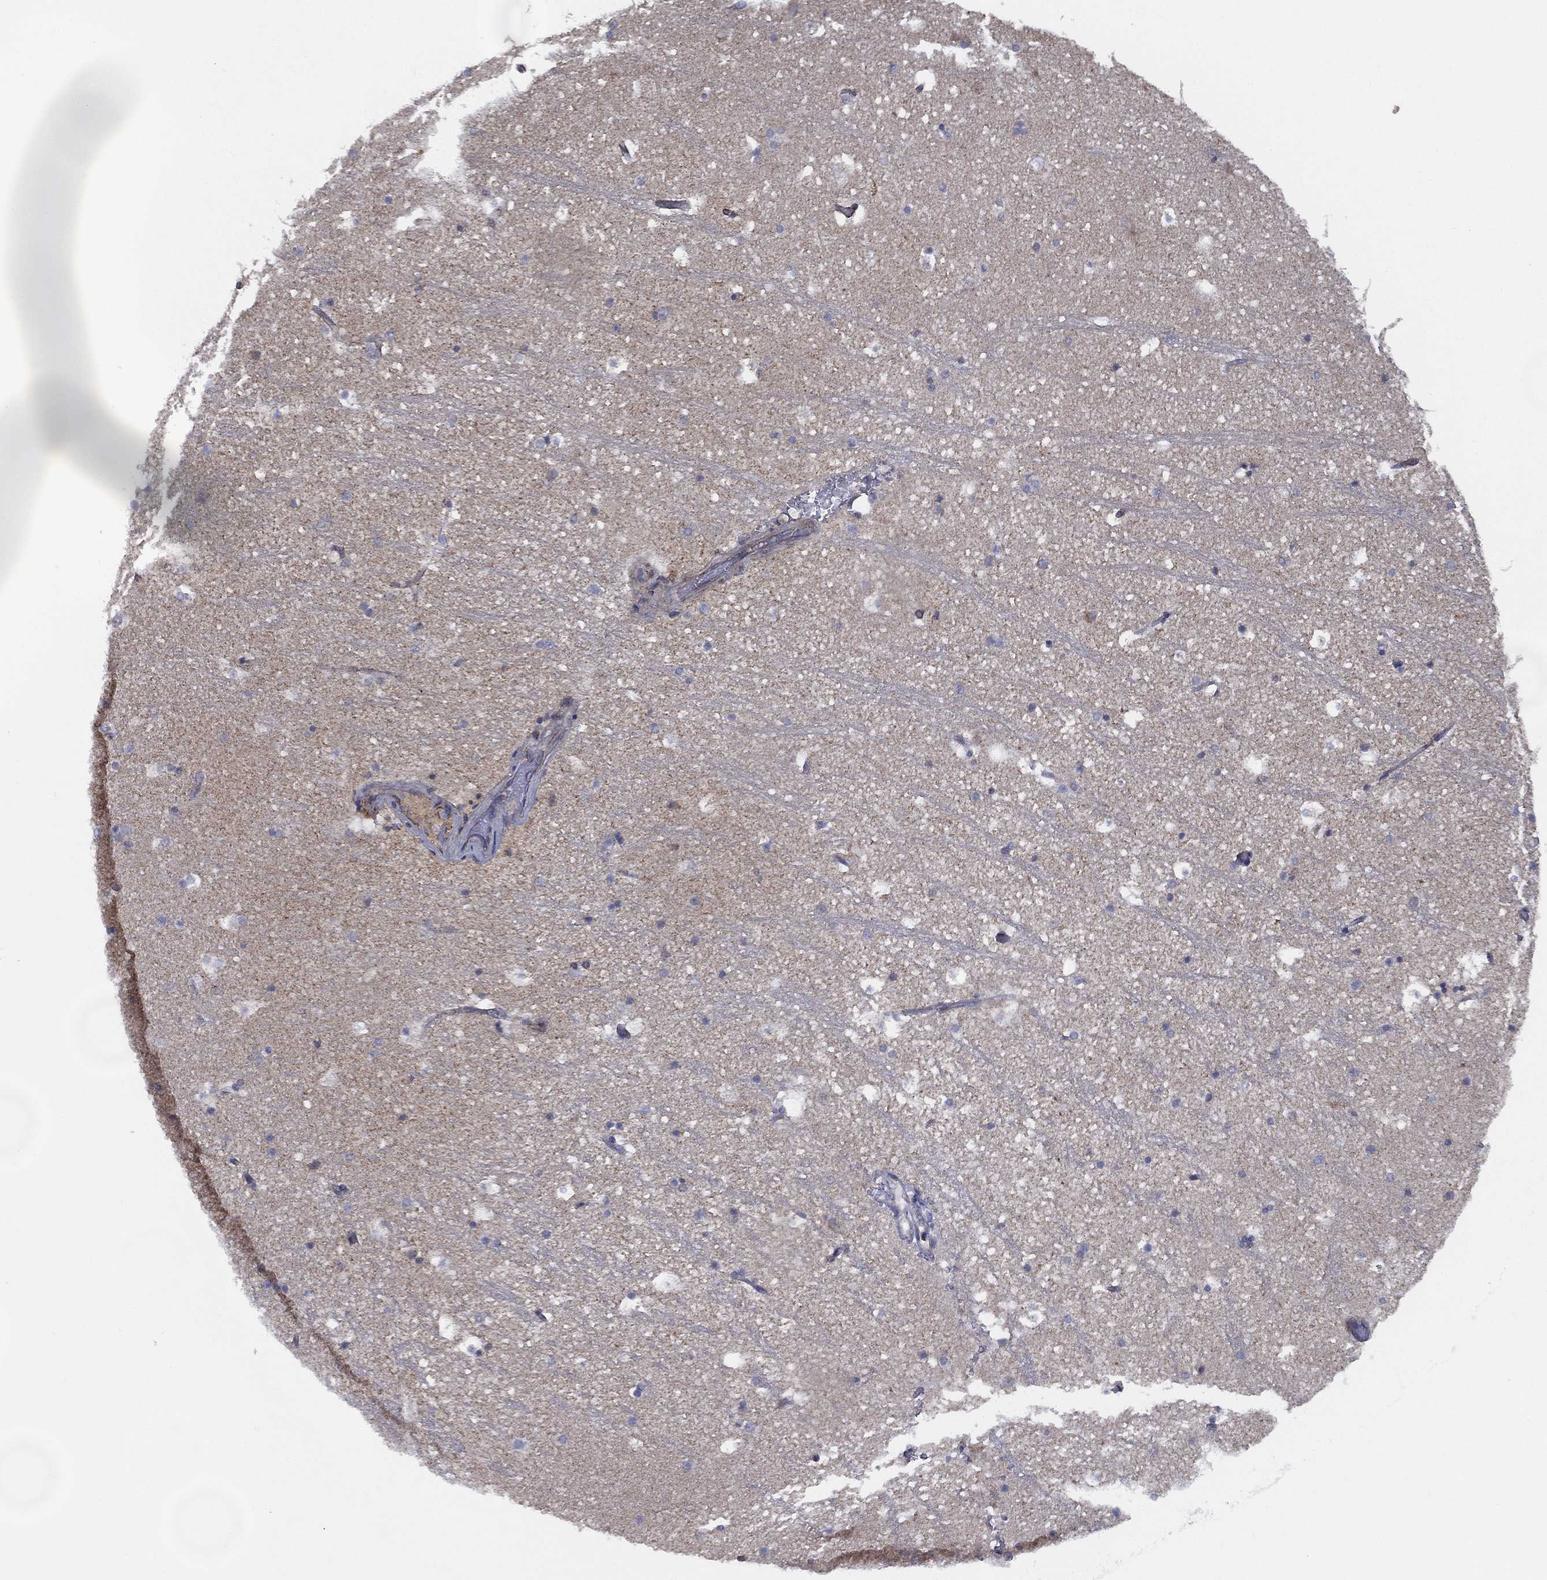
{"staining": {"intensity": "negative", "quantity": "none", "location": "none"}, "tissue": "hippocampus", "cell_type": "Glial cells", "image_type": "normal", "snomed": [{"axis": "morphology", "description": "Normal tissue, NOS"}, {"axis": "topography", "description": "Hippocampus"}], "caption": "A high-resolution image shows immunohistochemistry (IHC) staining of benign hippocampus, which shows no significant positivity in glial cells. Brightfield microscopy of immunohistochemistry (IHC) stained with DAB (brown) and hematoxylin (blue), captured at high magnification.", "gene": "ZNF223", "patient": {"sex": "male", "age": 51}}